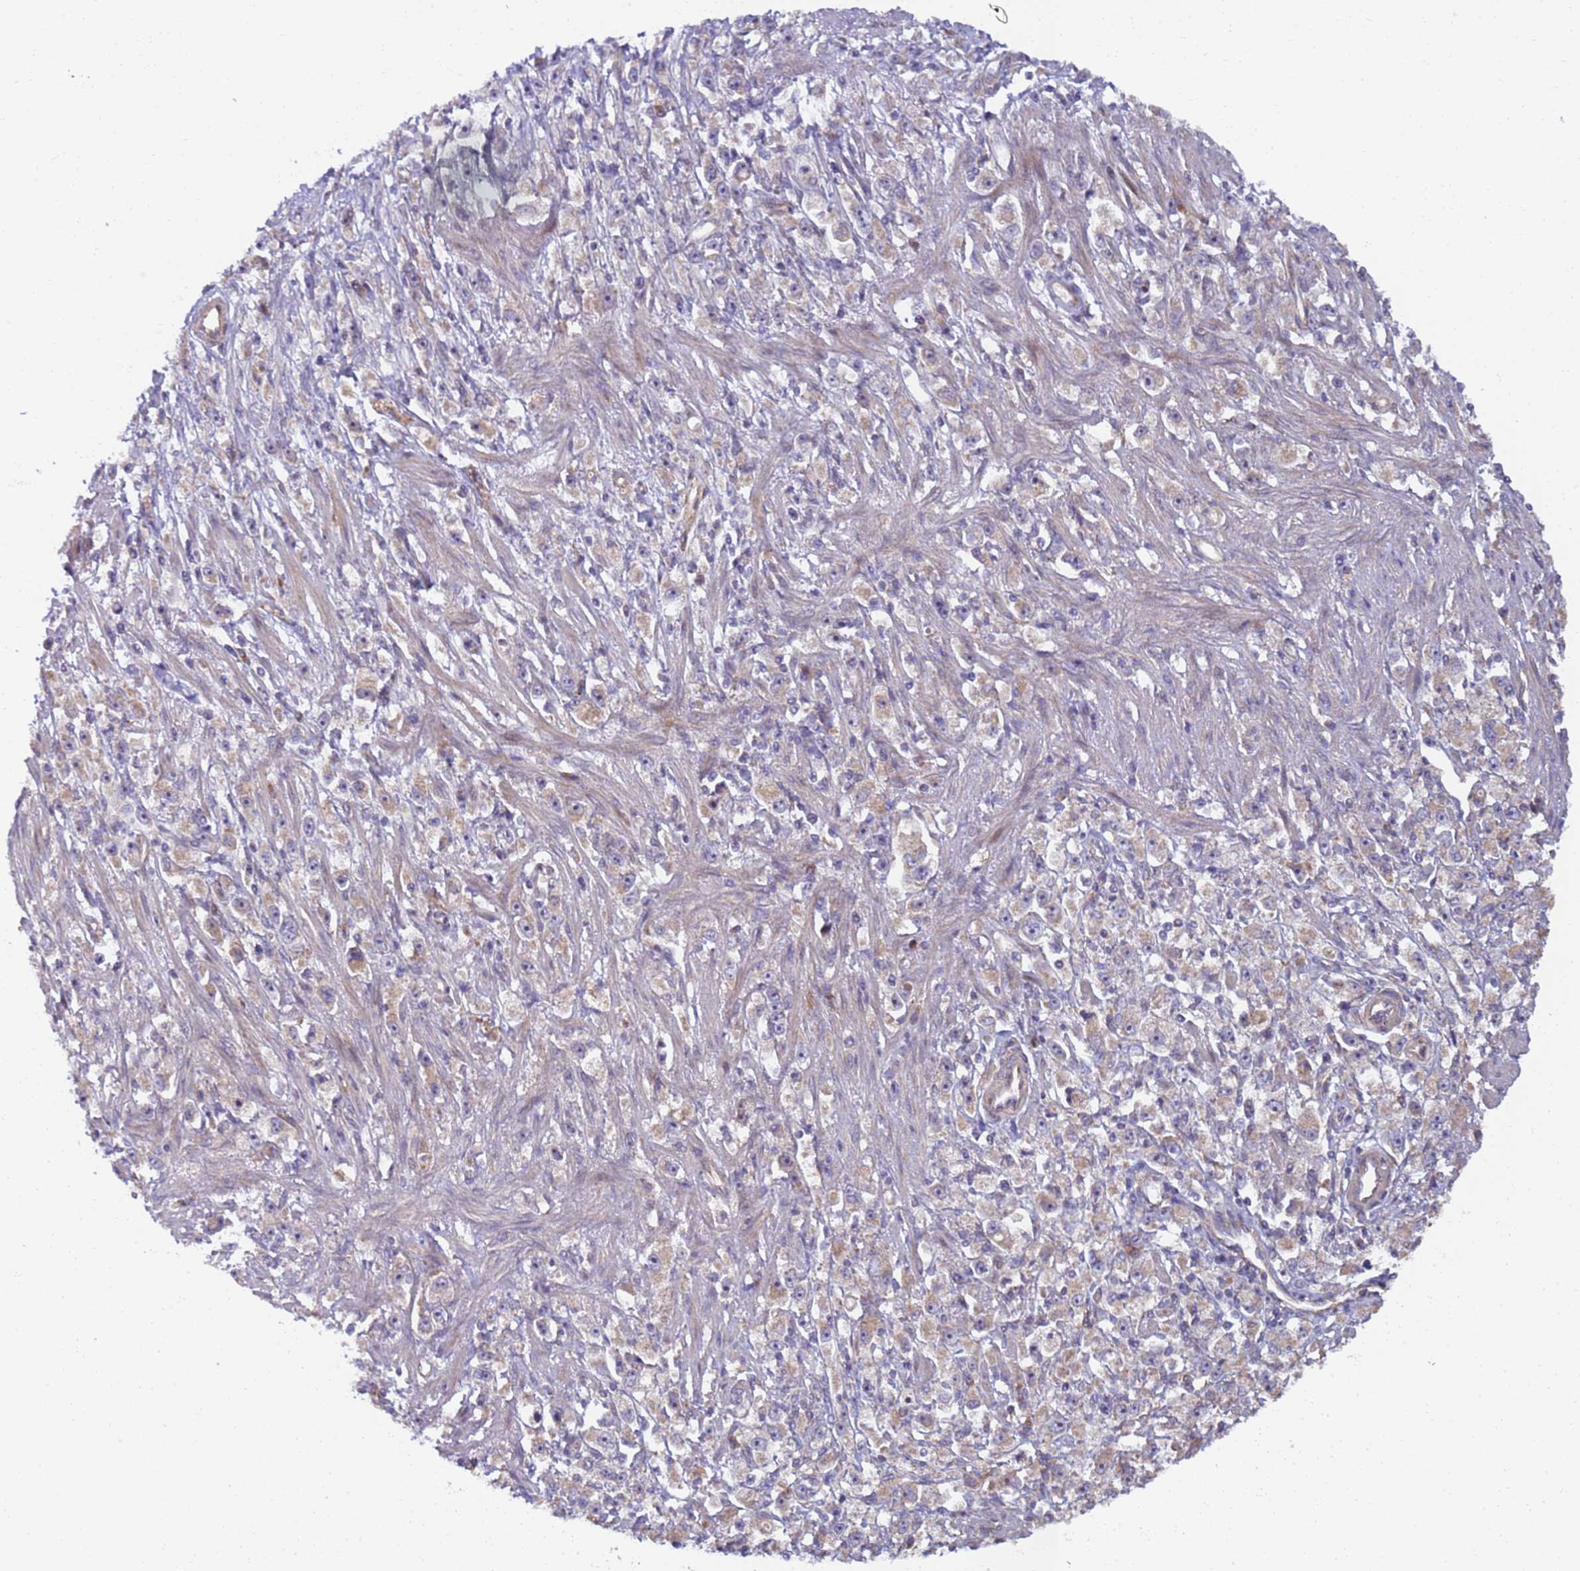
{"staining": {"intensity": "negative", "quantity": "none", "location": "none"}, "tissue": "stomach cancer", "cell_type": "Tumor cells", "image_type": "cancer", "snomed": [{"axis": "morphology", "description": "Adenocarcinoma, NOS"}, {"axis": "topography", "description": "Stomach"}], "caption": "DAB immunohistochemical staining of stomach cancer (adenocarcinoma) demonstrates no significant positivity in tumor cells.", "gene": "RAPGEF3", "patient": {"sex": "female", "age": 59}}